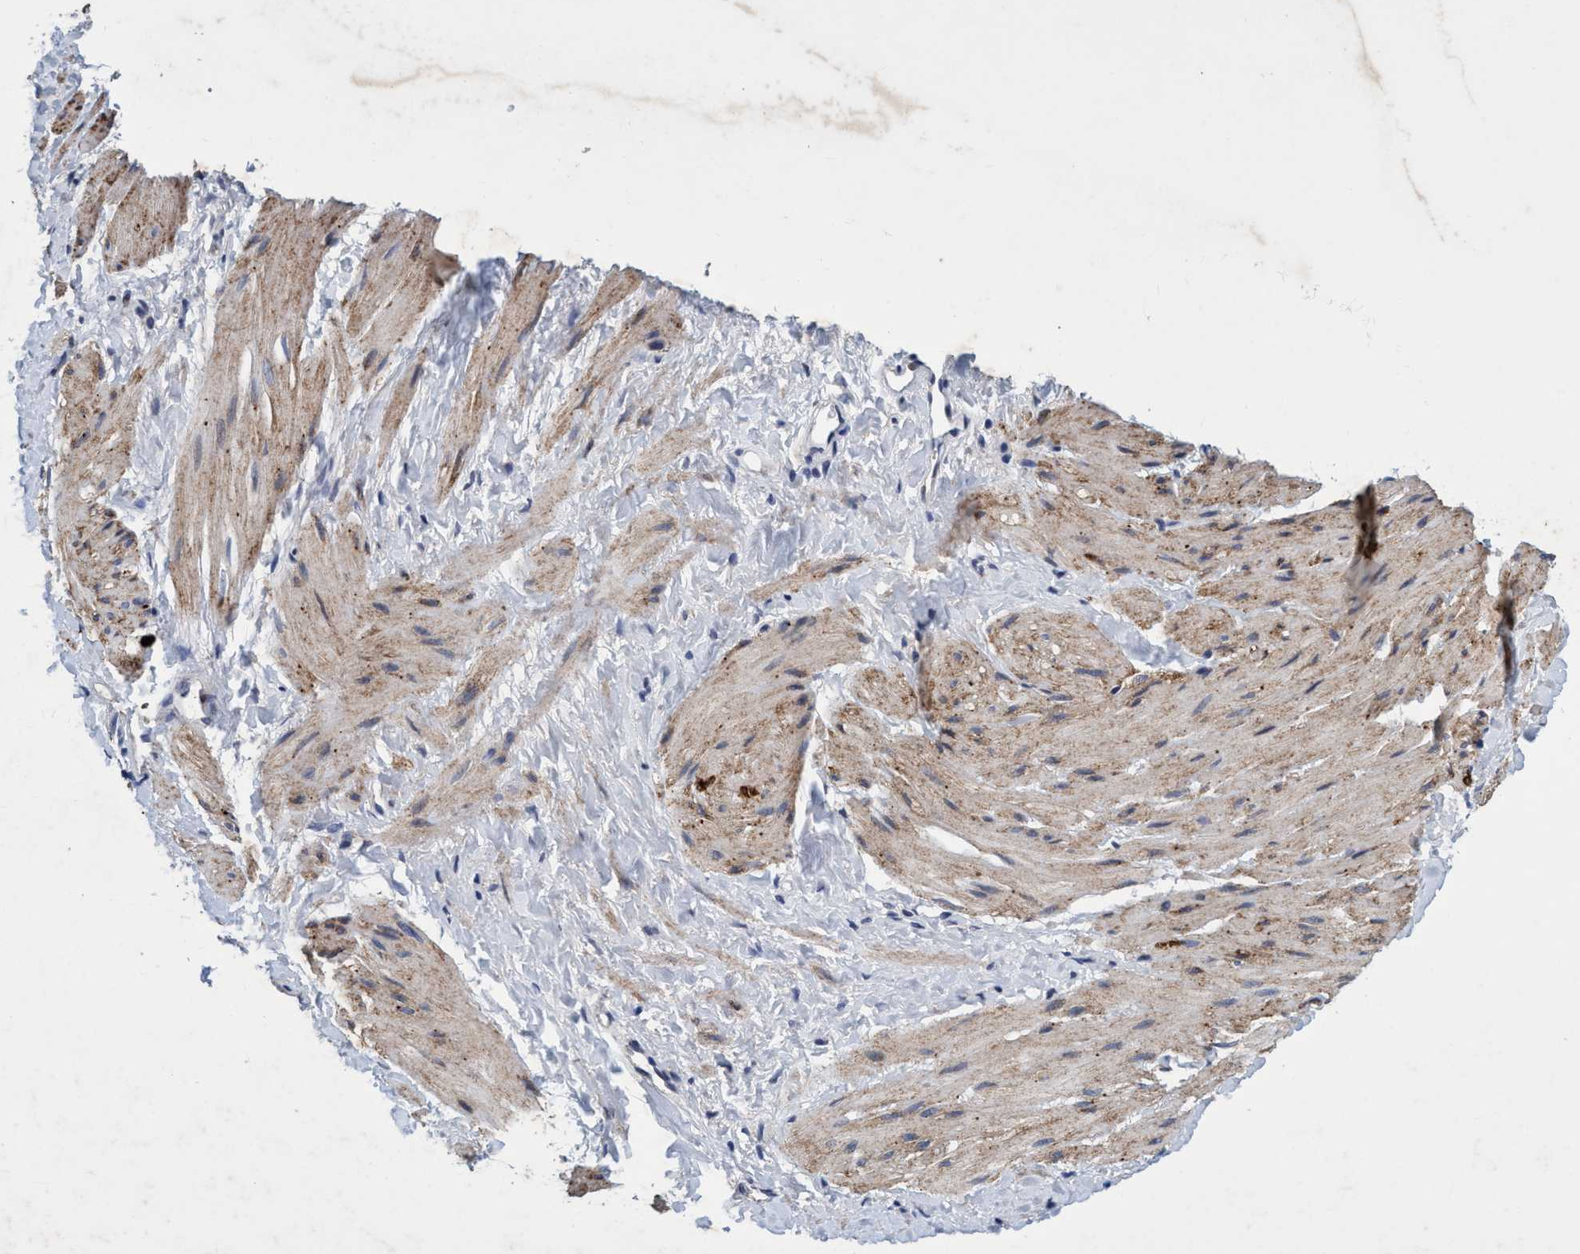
{"staining": {"intensity": "weak", "quantity": "25%-75%", "location": "cytoplasmic/membranous"}, "tissue": "smooth muscle", "cell_type": "Smooth muscle cells", "image_type": "normal", "snomed": [{"axis": "morphology", "description": "Normal tissue, NOS"}, {"axis": "topography", "description": "Smooth muscle"}], "caption": "Immunohistochemical staining of unremarkable human smooth muscle reveals weak cytoplasmic/membranous protein positivity in approximately 25%-75% of smooth muscle cells. The protein of interest is stained brown, and the nuclei are stained in blue (DAB IHC with brightfield microscopy, high magnification).", "gene": "GRB14", "patient": {"sex": "male", "age": 16}}